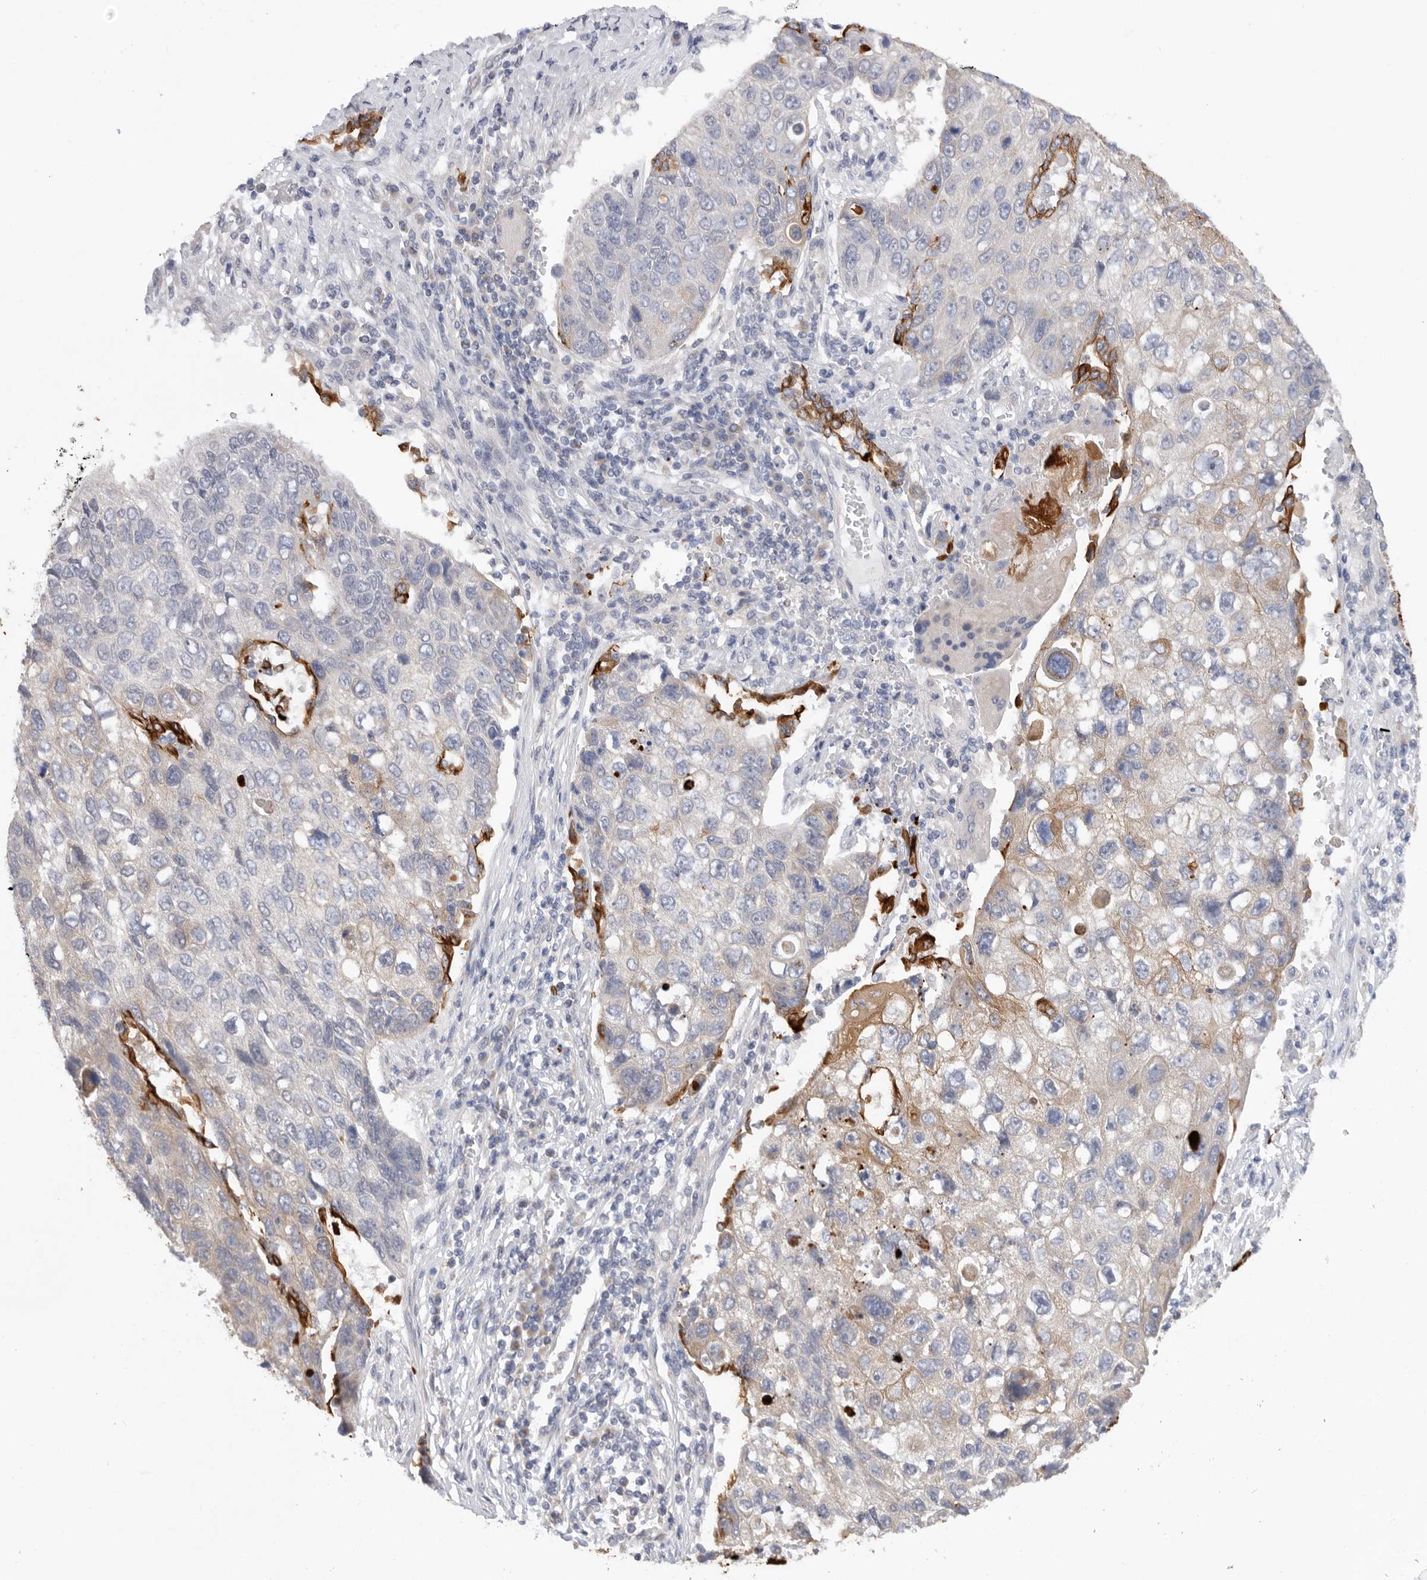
{"staining": {"intensity": "moderate", "quantity": "<25%", "location": "cytoplasmic/membranous"}, "tissue": "lung cancer", "cell_type": "Tumor cells", "image_type": "cancer", "snomed": [{"axis": "morphology", "description": "Squamous cell carcinoma, NOS"}, {"axis": "topography", "description": "Lung"}], "caption": "Immunohistochemical staining of human lung cancer (squamous cell carcinoma) reveals moderate cytoplasmic/membranous protein expression in approximately <25% of tumor cells.", "gene": "MTFR1L", "patient": {"sex": "male", "age": 61}}